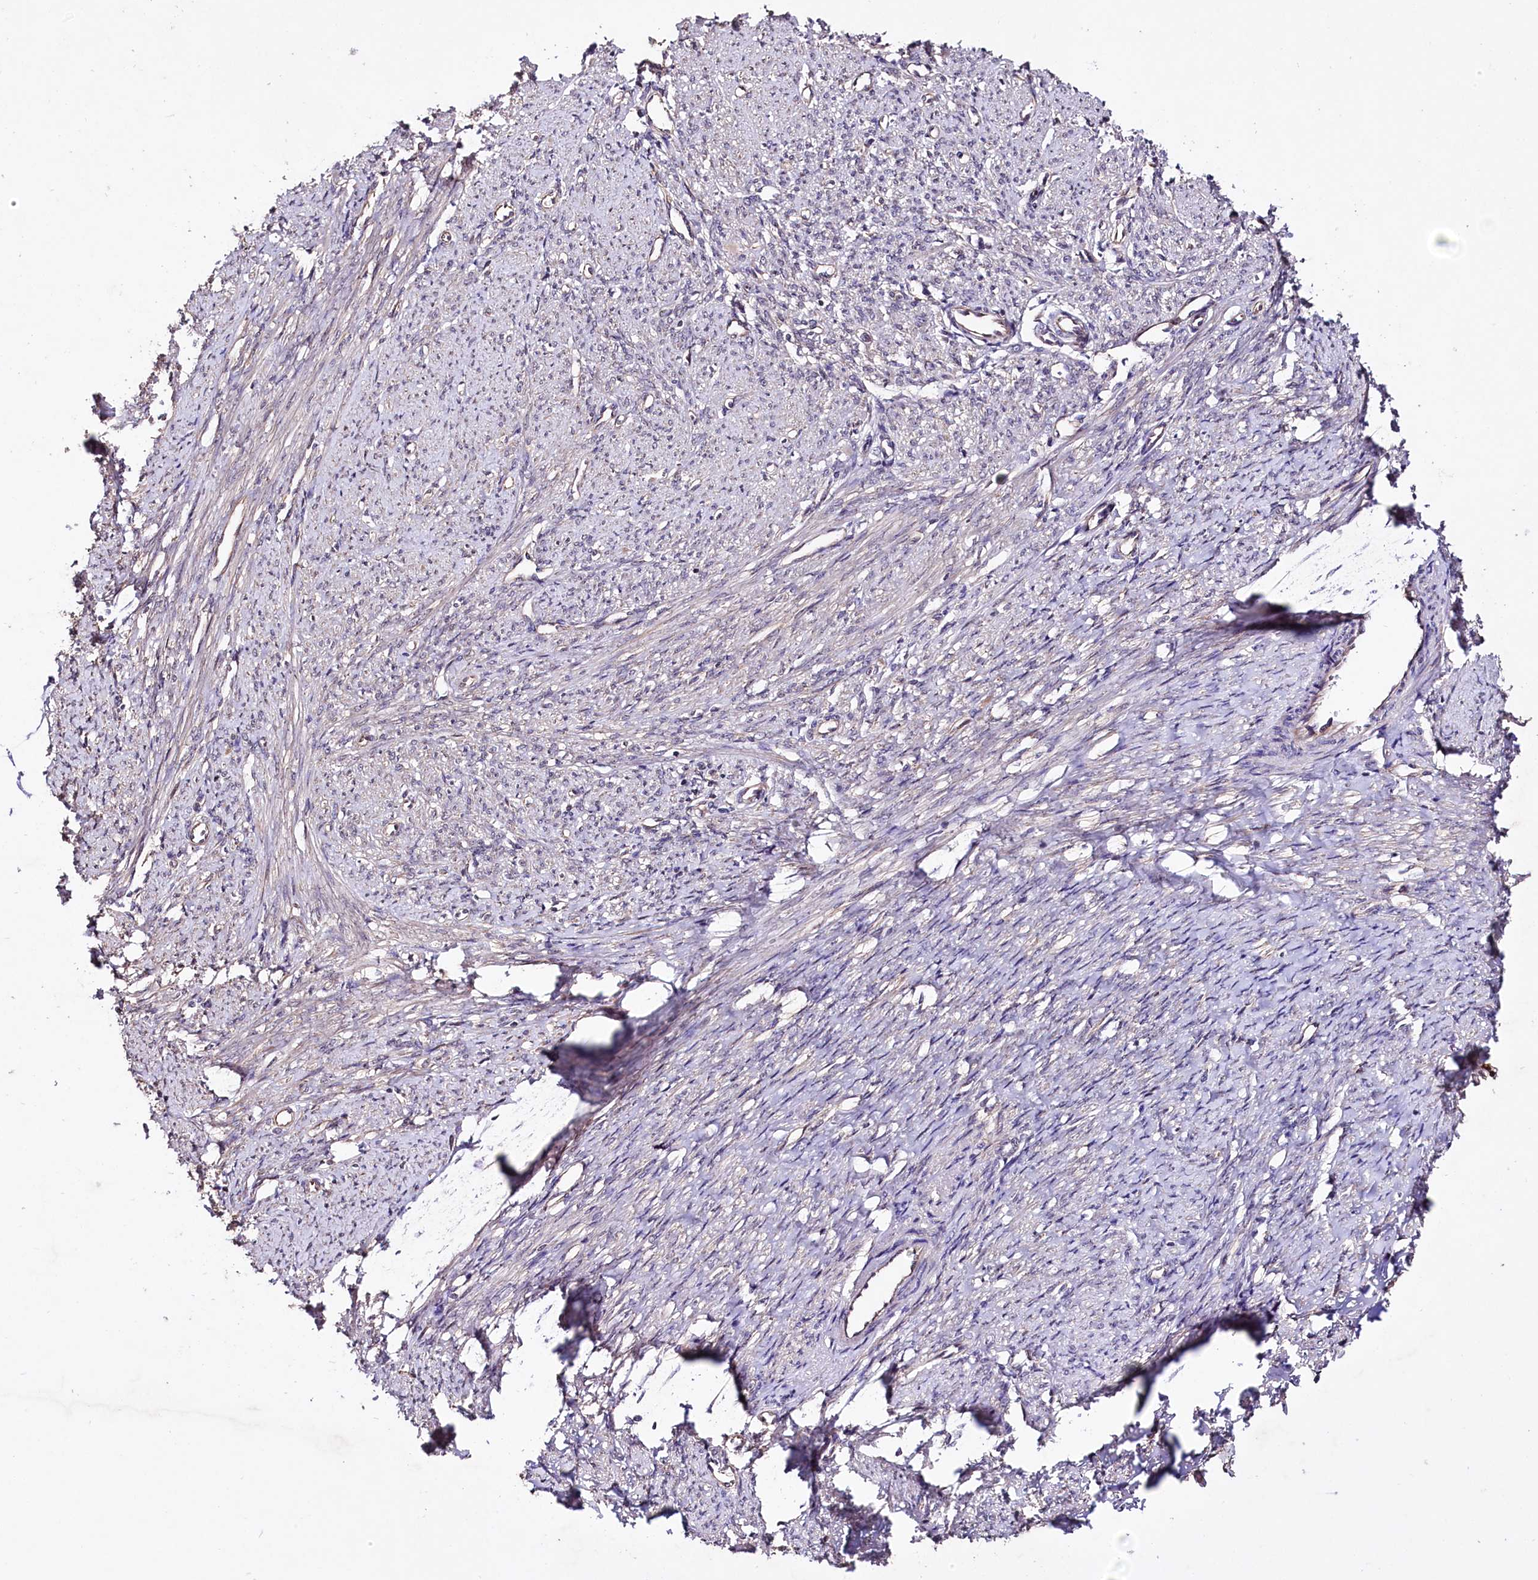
{"staining": {"intensity": "weak", "quantity": "25%-75%", "location": "cytoplasmic/membranous"}, "tissue": "smooth muscle", "cell_type": "Smooth muscle cells", "image_type": "normal", "snomed": [{"axis": "morphology", "description": "Normal tissue, NOS"}, {"axis": "topography", "description": "Smooth muscle"}, {"axis": "topography", "description": "Uterus"}], "caption": "Smooth muscle cells exhibit weak cytoplasmic/membranous staining in approximately 25%-75% of cells in benign smooth muscle.", "gene": "TNPO3", "patient": {"sex": "female", "age": 59}}